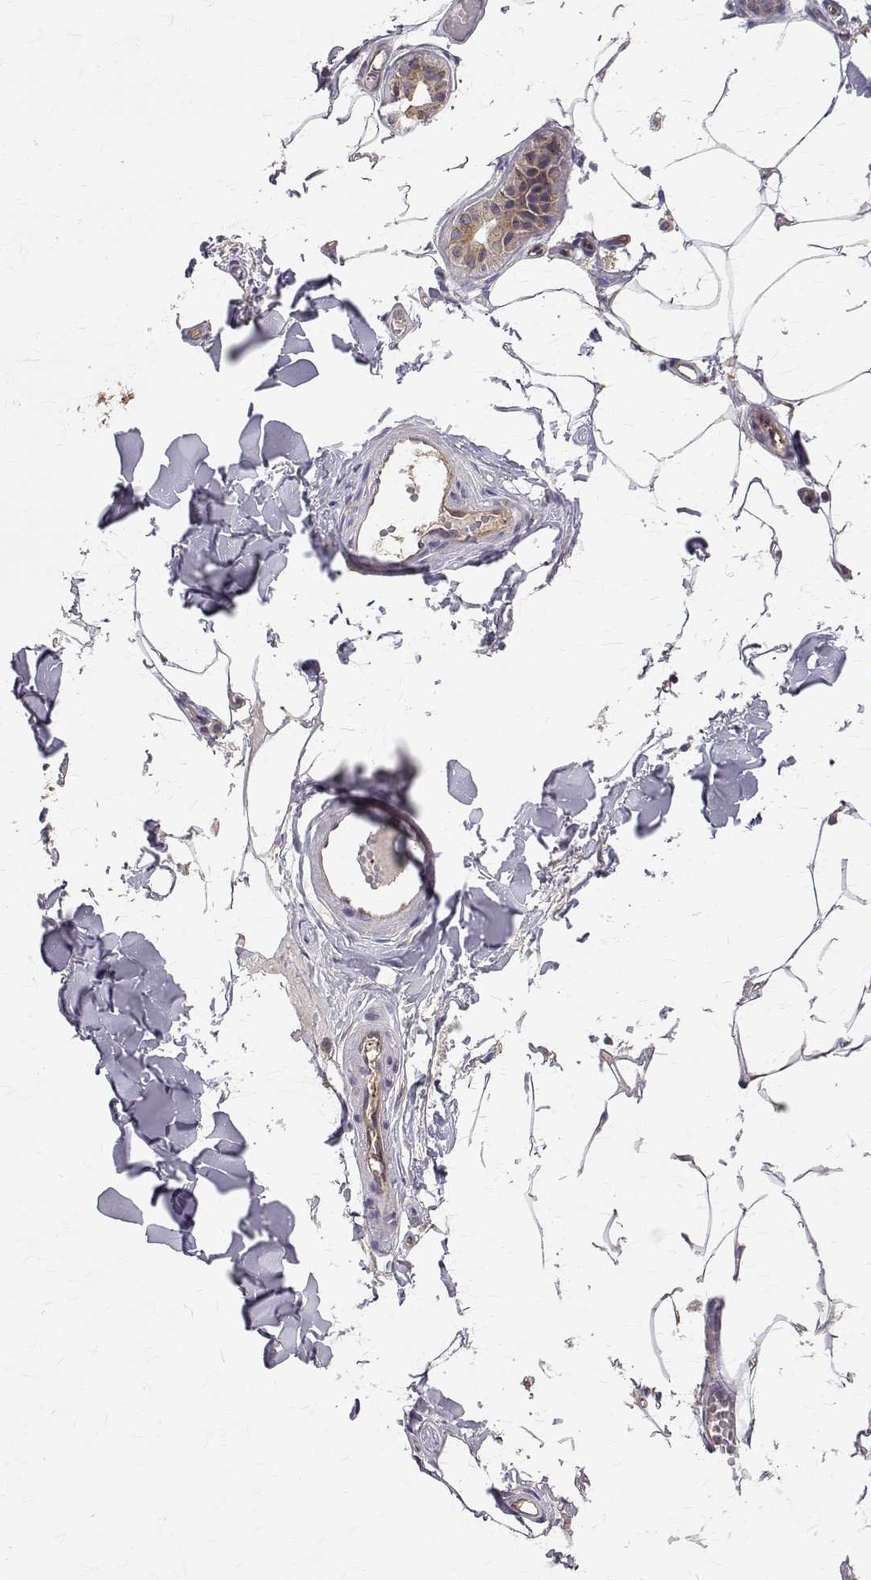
{"staining": {"intensity": "negative", "quantity": "none", "location": "none"}, "tissue": "adipose tissue", "cell_type": "Adipocytes", "image_type": "normal", "snomed": [{"axis": "morphology", "description": "Normal tissue, NOS"}, {"axis": "topography", "description": "Skin"}, {"axis": "topography", "description": "Peripheral nerve tissue"}], "caption": "This is an immunohistochemistry (IHC) photomicrograph of benign human adipose tissue. There is no expression in adipocytes.", "gene": "FARSB", "patient": {"sex": "female", "age": 45}}